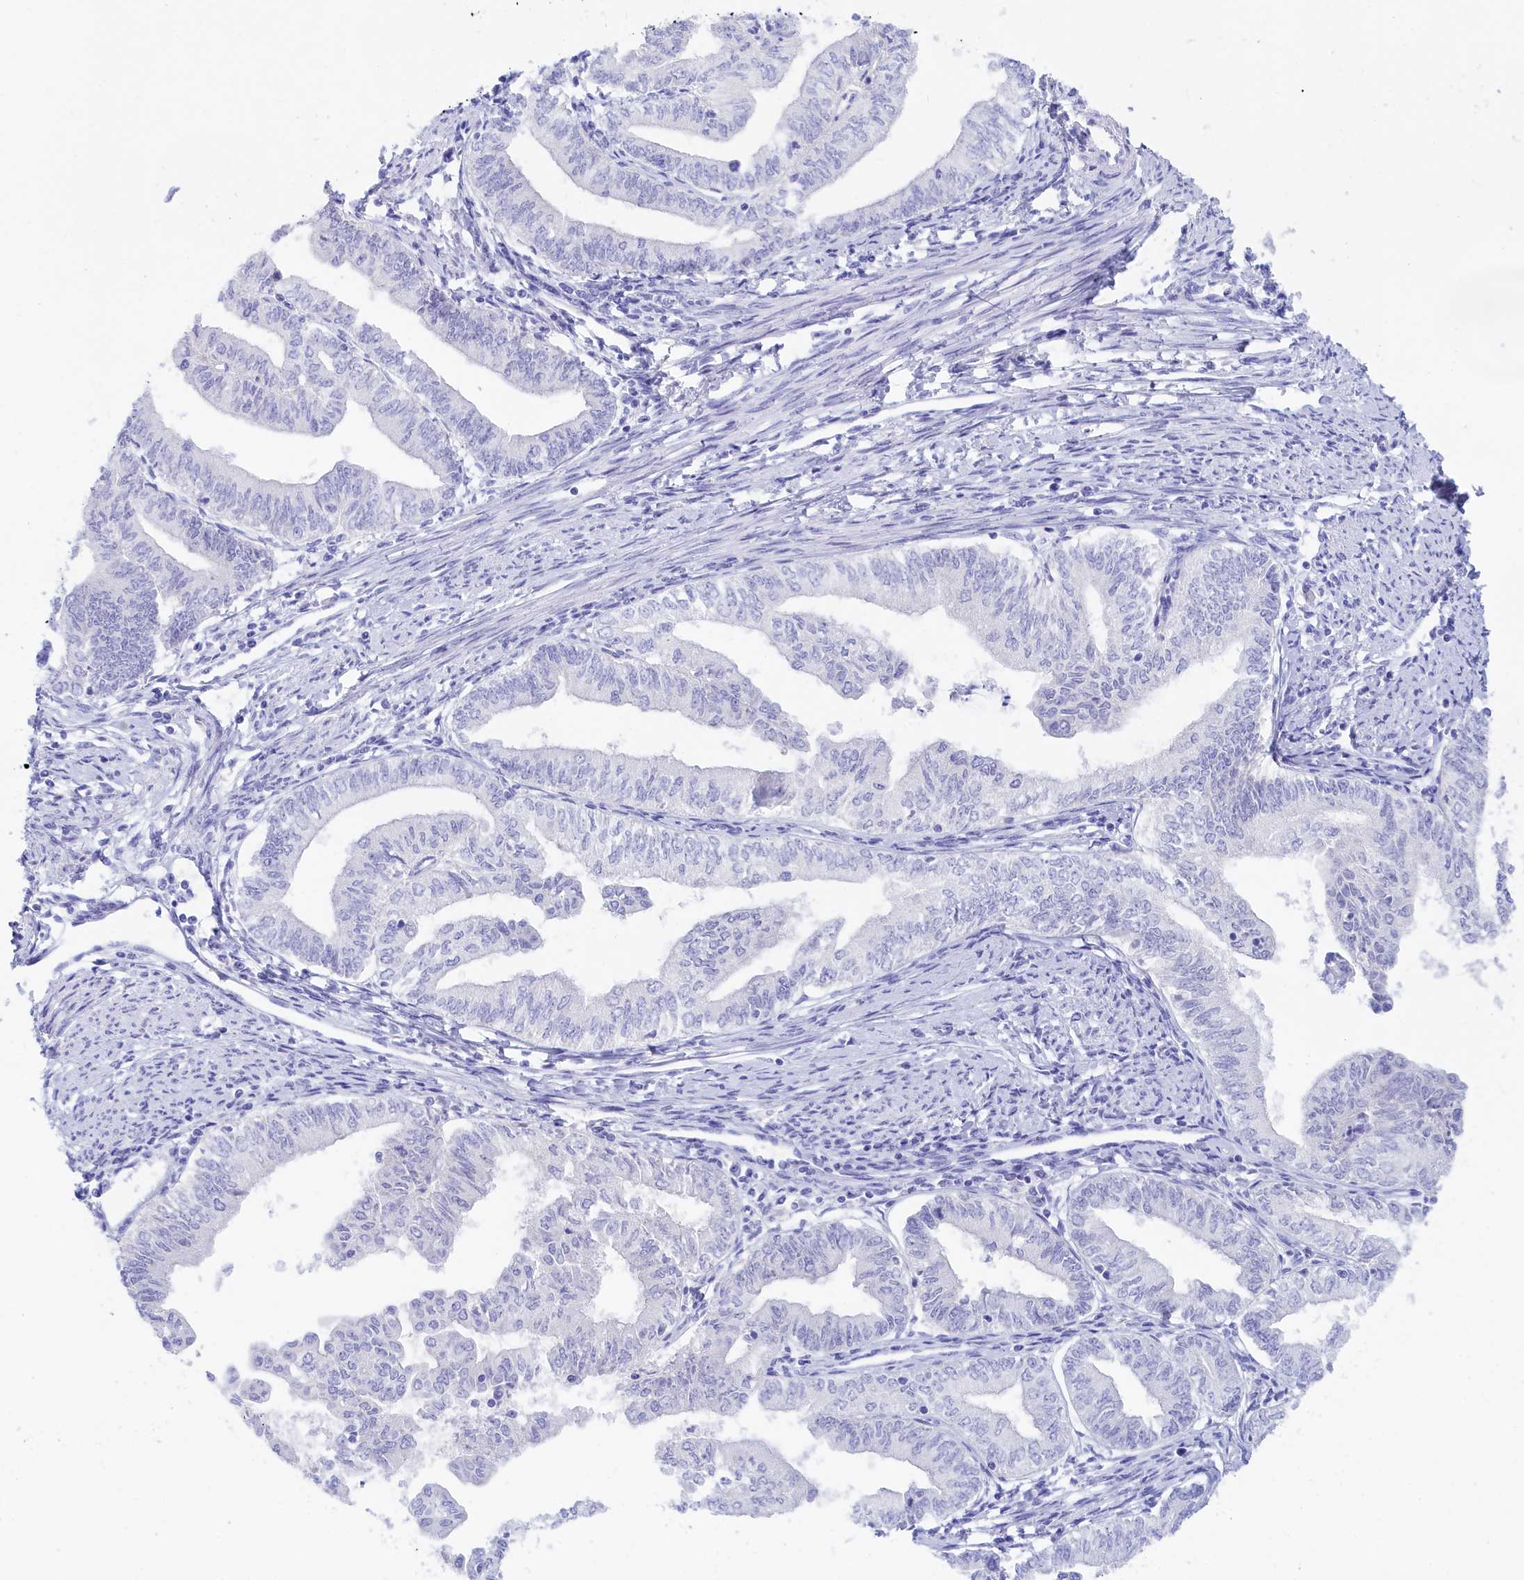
{"staining": {"intensity": "negative", "quantity": "none", "location": "none"}, "tissue": "endometrial cancer", "cell_type": "Tumor cells", "image_type": "cancer", "snomed": [{"axis": "morphology", "description": "Adenocarcinoma, NOS"}, {"axis": "topography", "description": "Endometrium"}], "caption": "An image of endometrial cancer (adenocarcinoma) stained for a protein shows no brown staining in tumor cells. (IHC, brightfield microscopy, high magnification).", "gene": "TRIM10", "patient": {"sex": "female", "age": 66}}